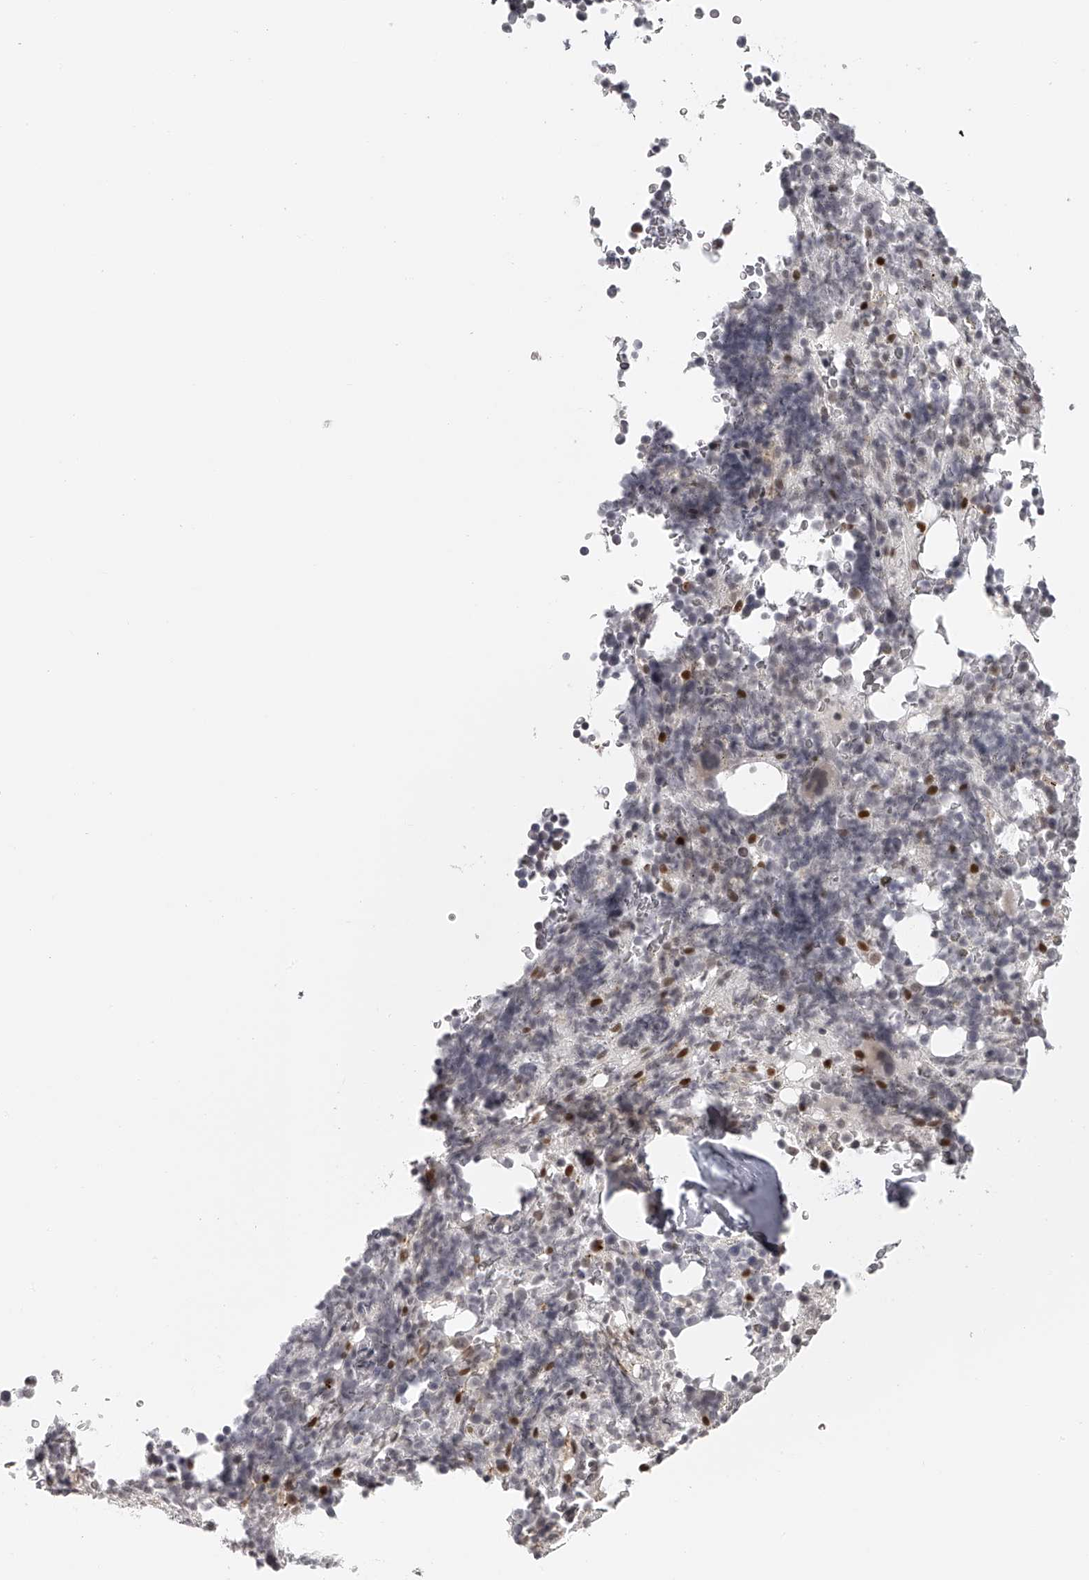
{"staining": {"intensity": "moderate", "quantity": "<25%", "location": "nuclear"}, "tissue": "bone marrow", "cell_type": "Hematopoietic cells", "image_type": "normal", "snomed": [{"axis": "morphology", "description": "Normal tissue, NOS"}, {"axis": "topography", "description": "Bone marrow"}], "caption": "Immunohistochemical staining of normal human bone marrow shows moderate nuclear protein staining in approximately <25% of hematopoietic cells. Ihc stains the protein of interest in brown and the nuclei are stained blue.", "gene": "RNF220", "patient": {"sex": "male", "age": 58}}